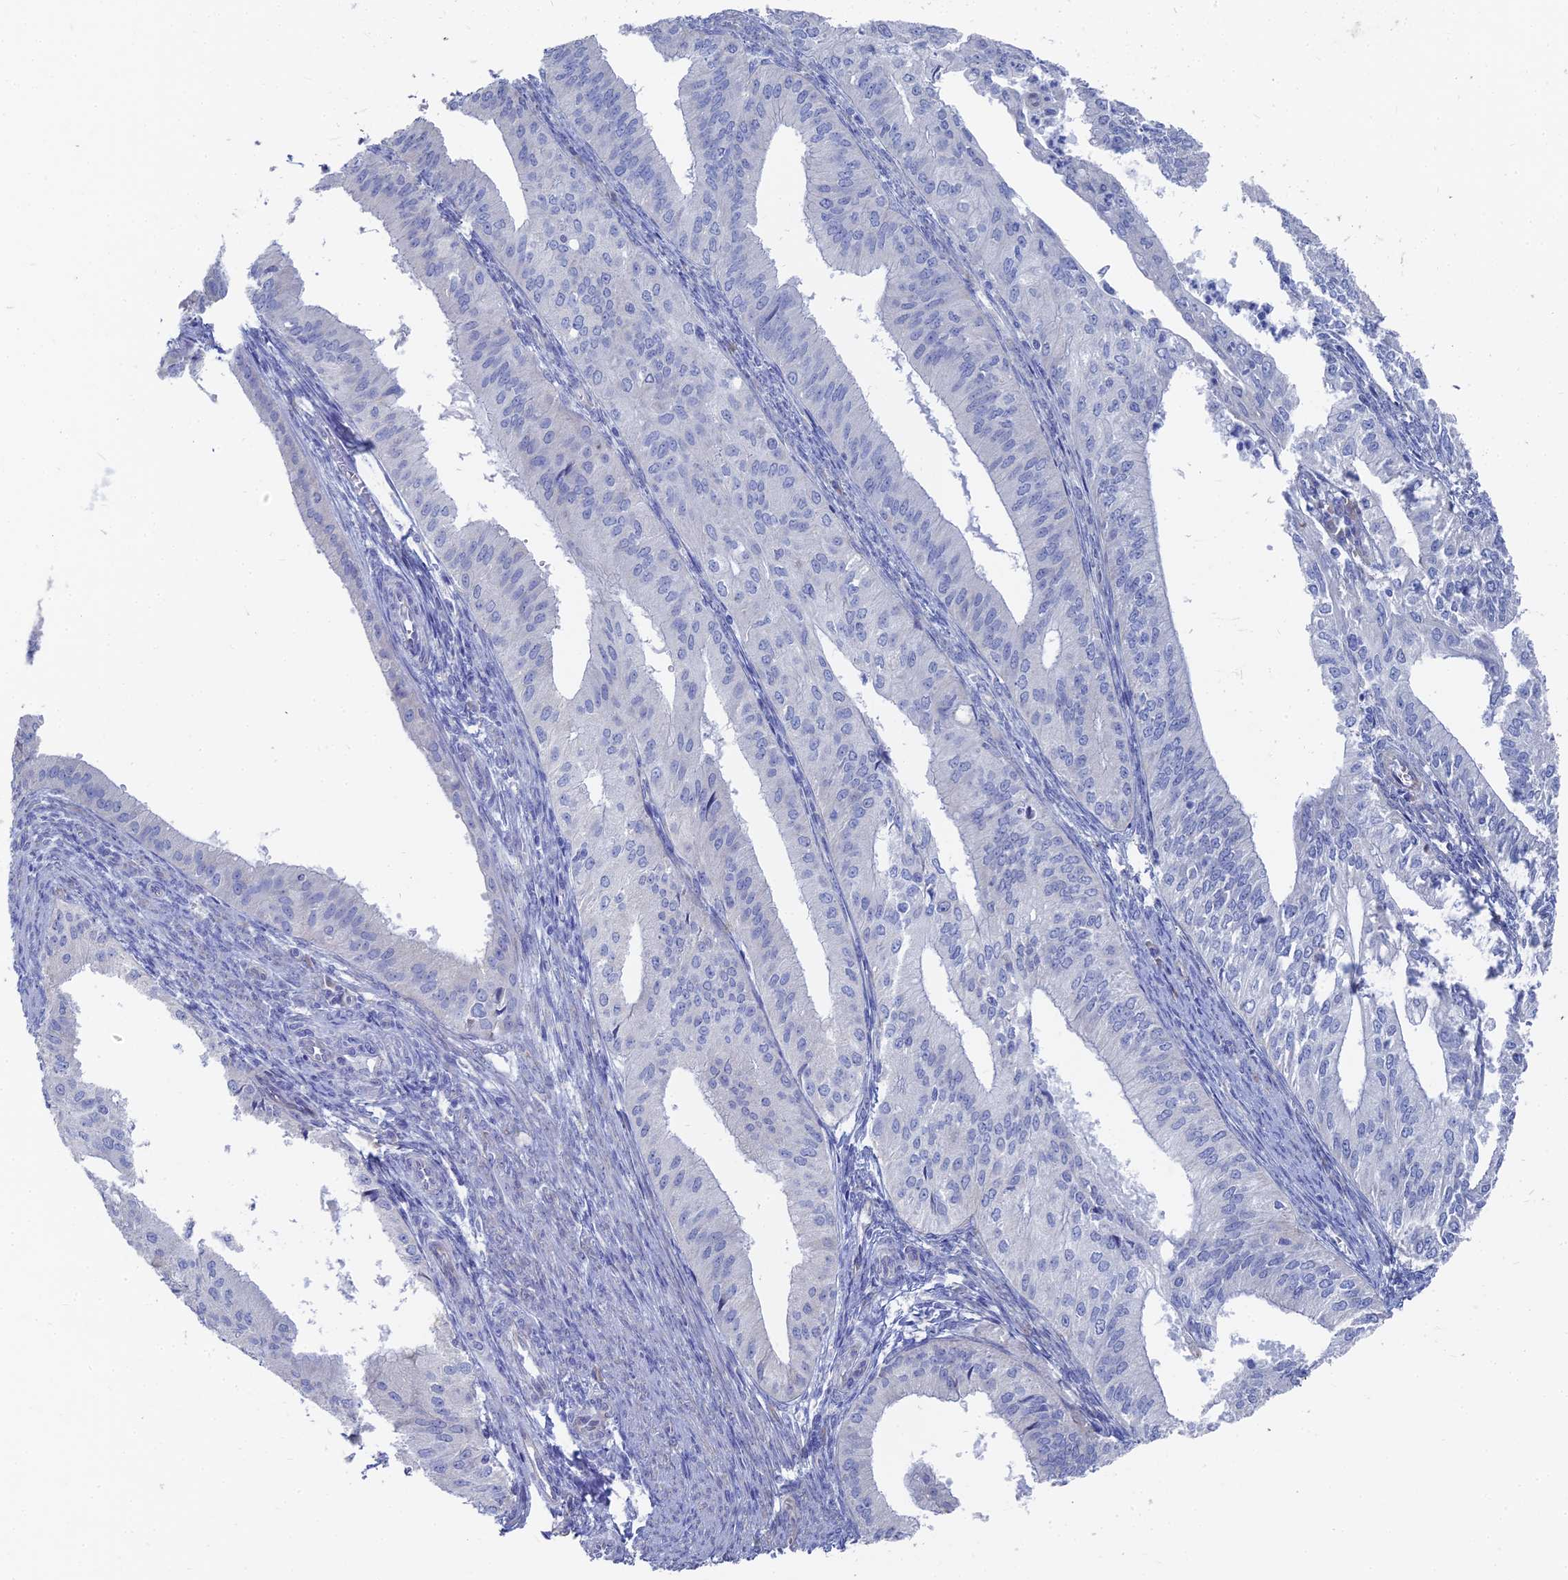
{"staining": {"intensity": "negative", "quantity": "none", "location": "none"}, "tissue": "endometrial cancer", "cell_type": "Tumor cells", "image_type": "cancer", "snomed": [{"axis": "morphology", "description": "Adenocarcinoma, NOS"}, {"axis": "topography", "description": "Endometrium"}], "caption": "Endometrial cancer stained for a protein using immunohistochemistry displays no staining tumor cells.", "gene": "TNNT3", "patient": {"sex": "female", "age": 50}}